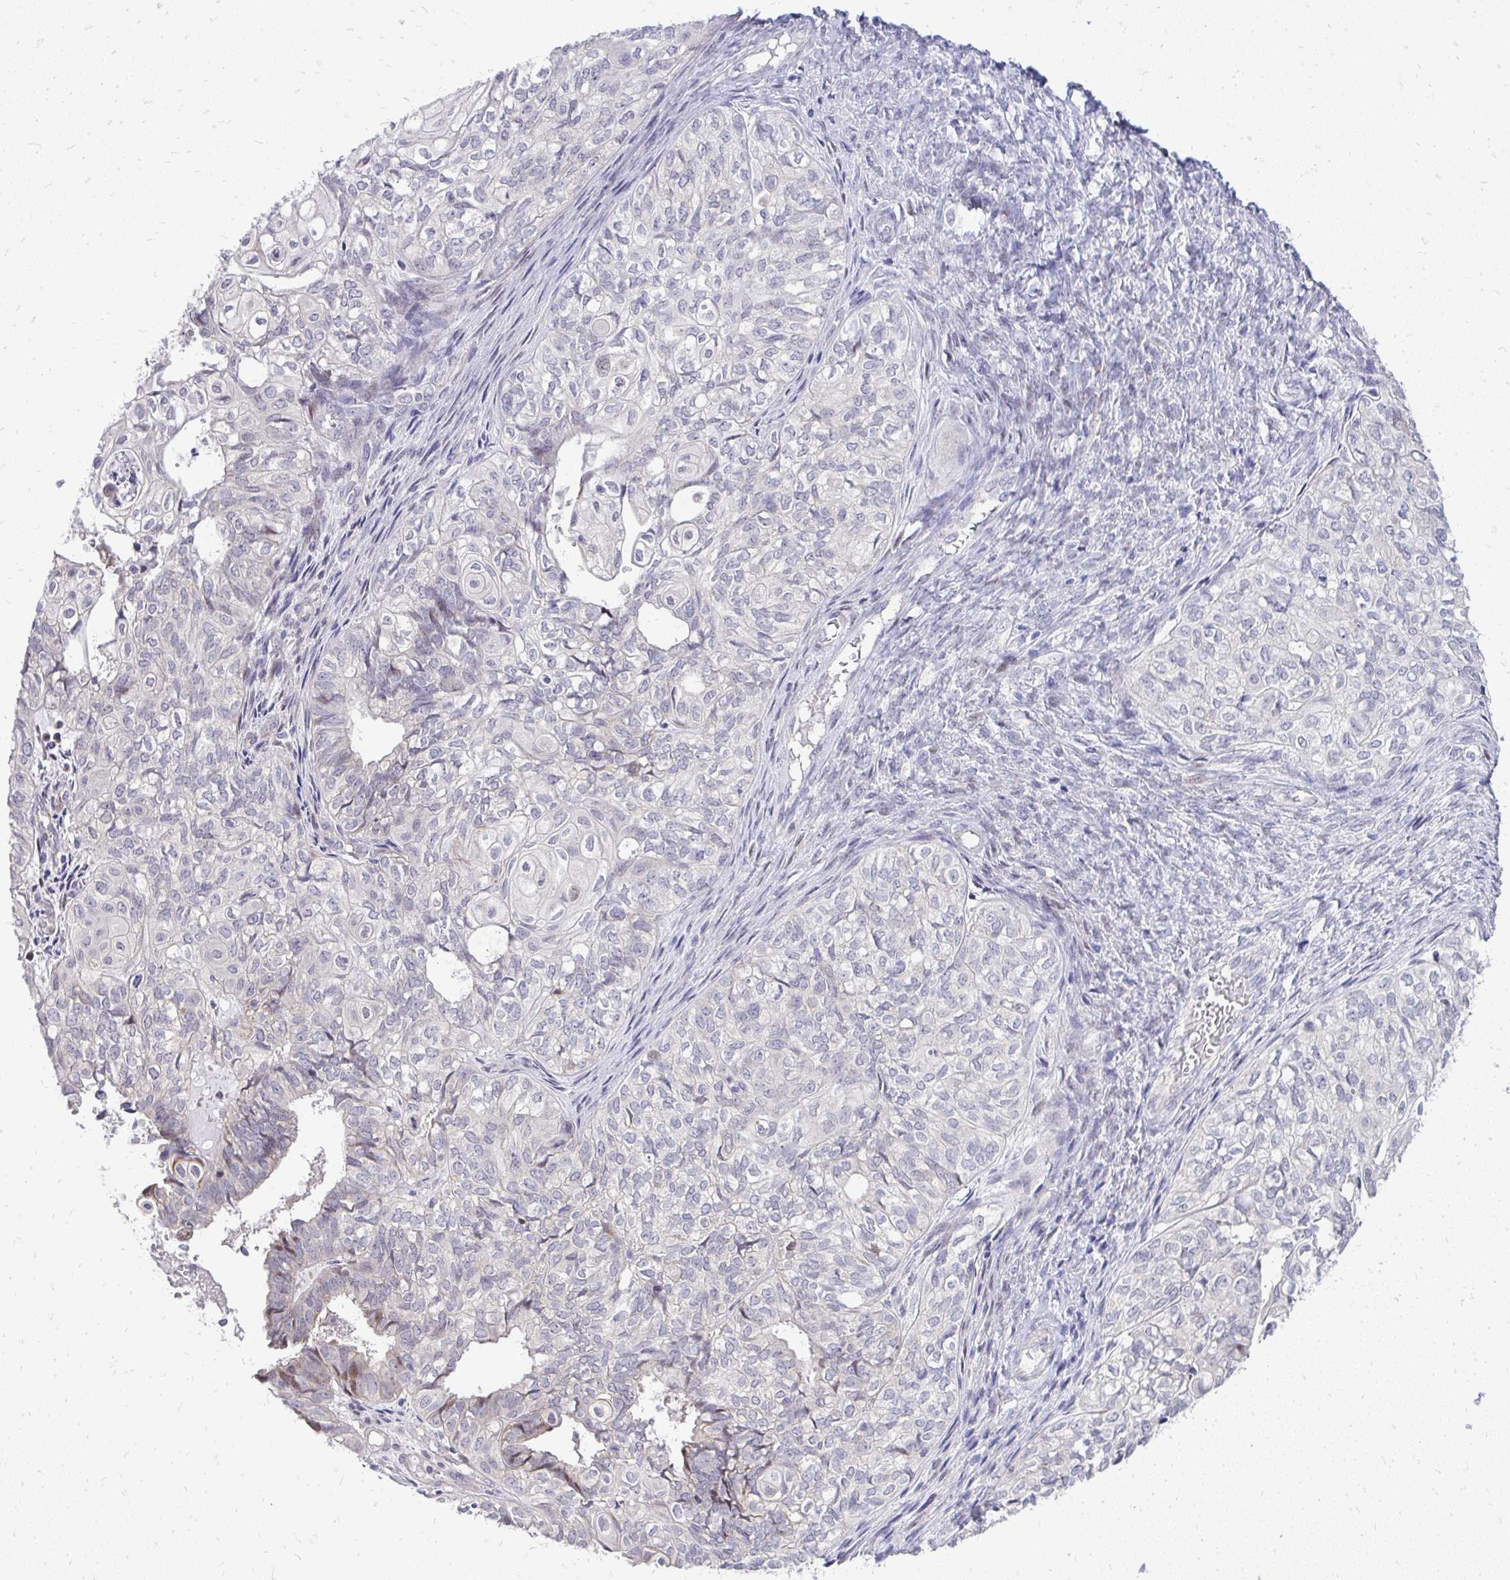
{"staining": {"intensity": "negative", "quantity": "none", "location": "none"}, "tissue": "ovarian cancer", "cell_type": "Tumor cells", "image_type": "cancer", "snomed": [{"axis": "morphology", "description": "Carcinoma, endometroid"}, {"axis": "topography", "description": "Ovary"}], "caption": "Immunohistochemical staining of human ovarian cancer (endometroid carcinoma) displays no significant staining in tumor cells. The staining is performed using DAB (3,3'-diaminobenzidine) brown chromogen with nuclei counter-stained in using hematoxylin.", "gene": "OR8D1", "patient": {"sex": "female", "age": 64}}